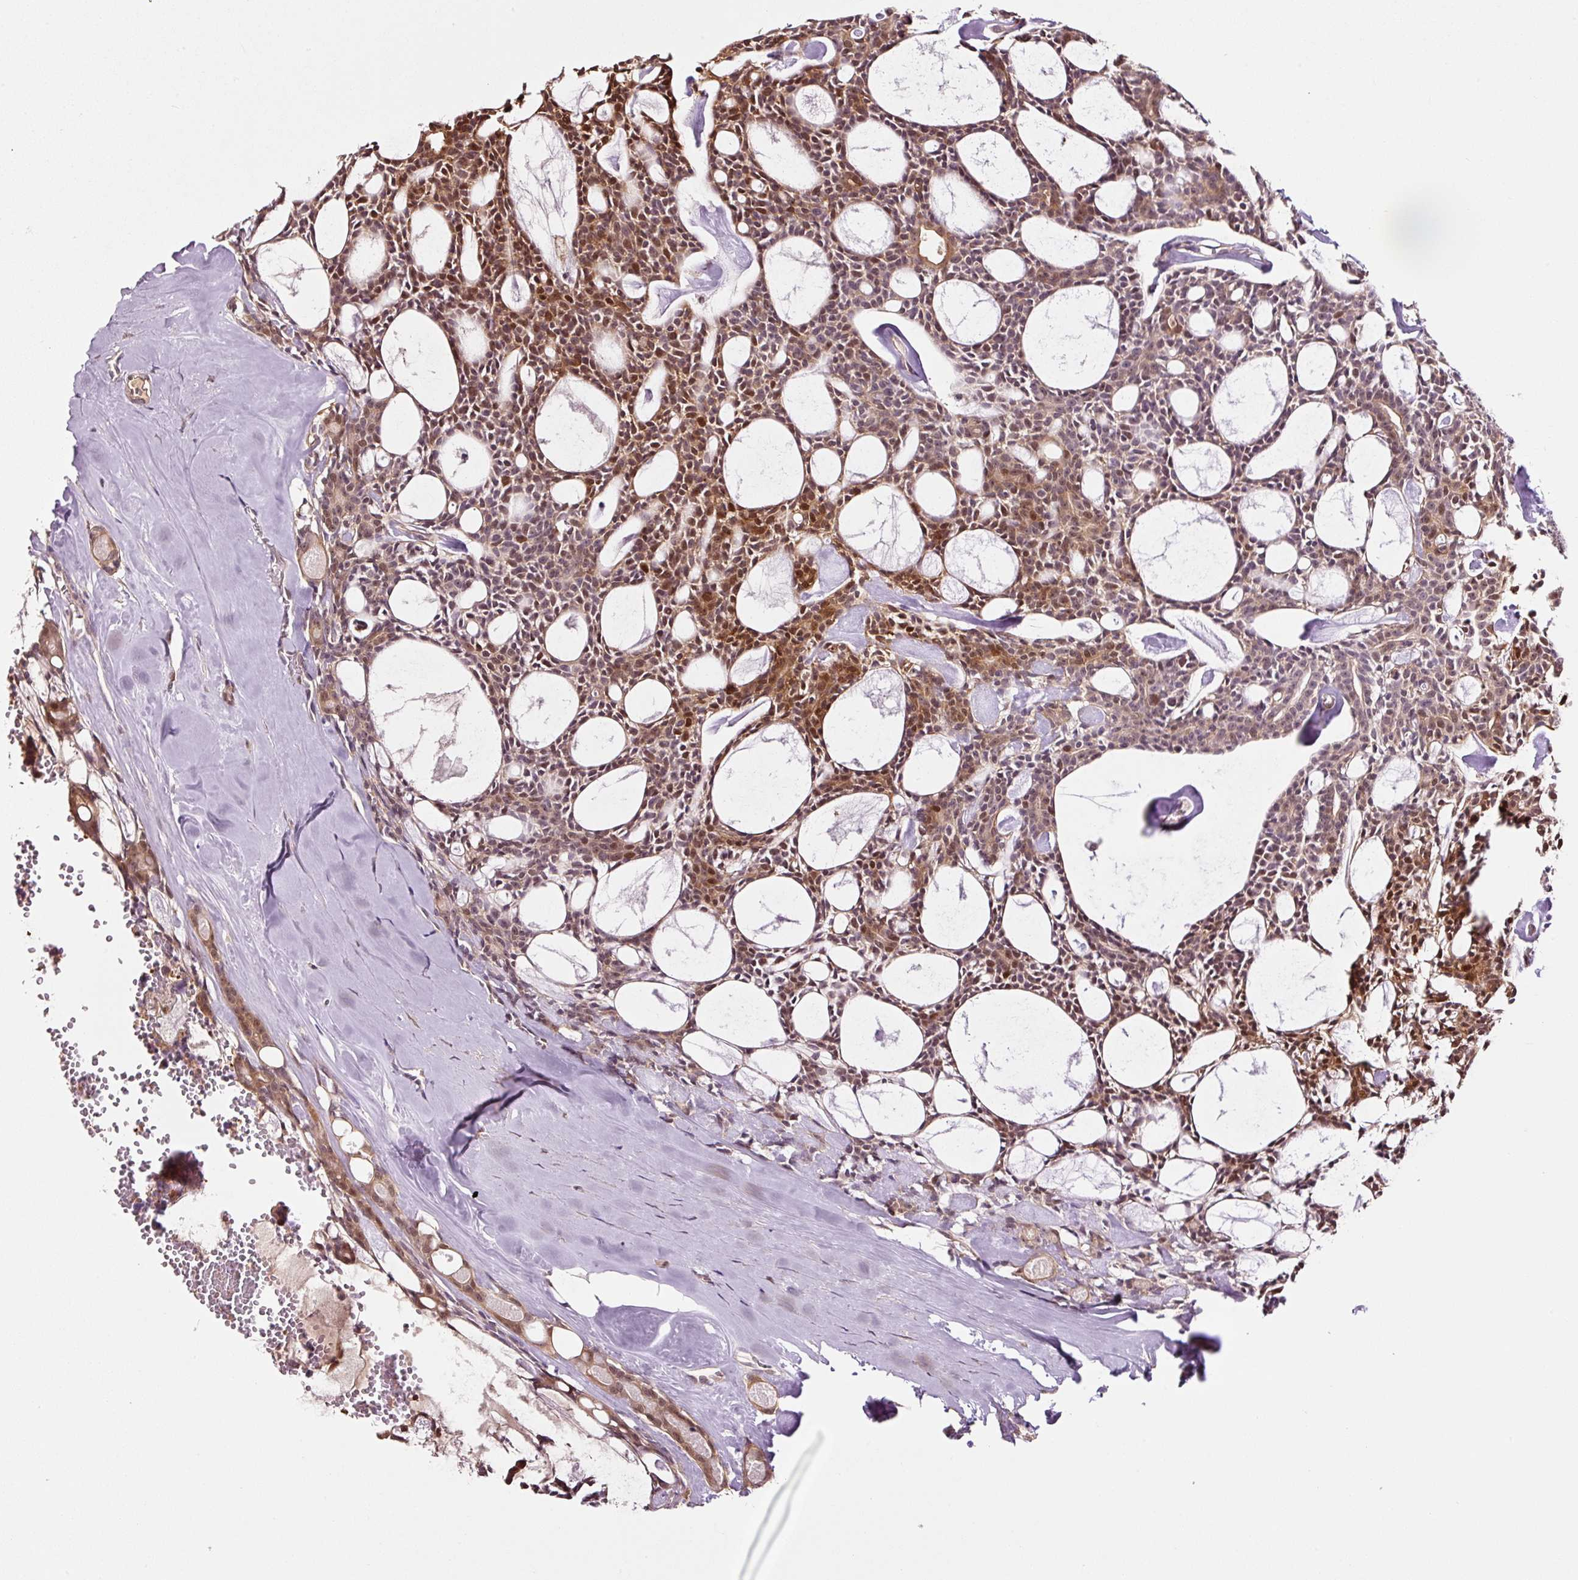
{"staining": {"intensity": "strong", "quantity": "25%-75%", "location": "cytoplasmic/membranous,nuclear"}, "tissue": "head and neck cancer", "cell_type": "Tumor cells", "image_type": "cancer", "snomed": [{"axis": "morphology", "description": "Adenocarcinoma, NOS"}, {"axis": "topography", "description": "Salivary gland"}, {"axis": "topography", "description": "Head-Neck"}], "caption": "IHC of head and neck cancer shows high levels of strong cytoplasmic/membranous and nuclear positivity in about 25%-75% of tumor cells. The staining is performed using DAB brown chromogen to label protein expression. The nuclei are counter-stained blue using hematoxylin.", "gene": "FBXL14", "patient": {"sex": "male", "age": 55}}